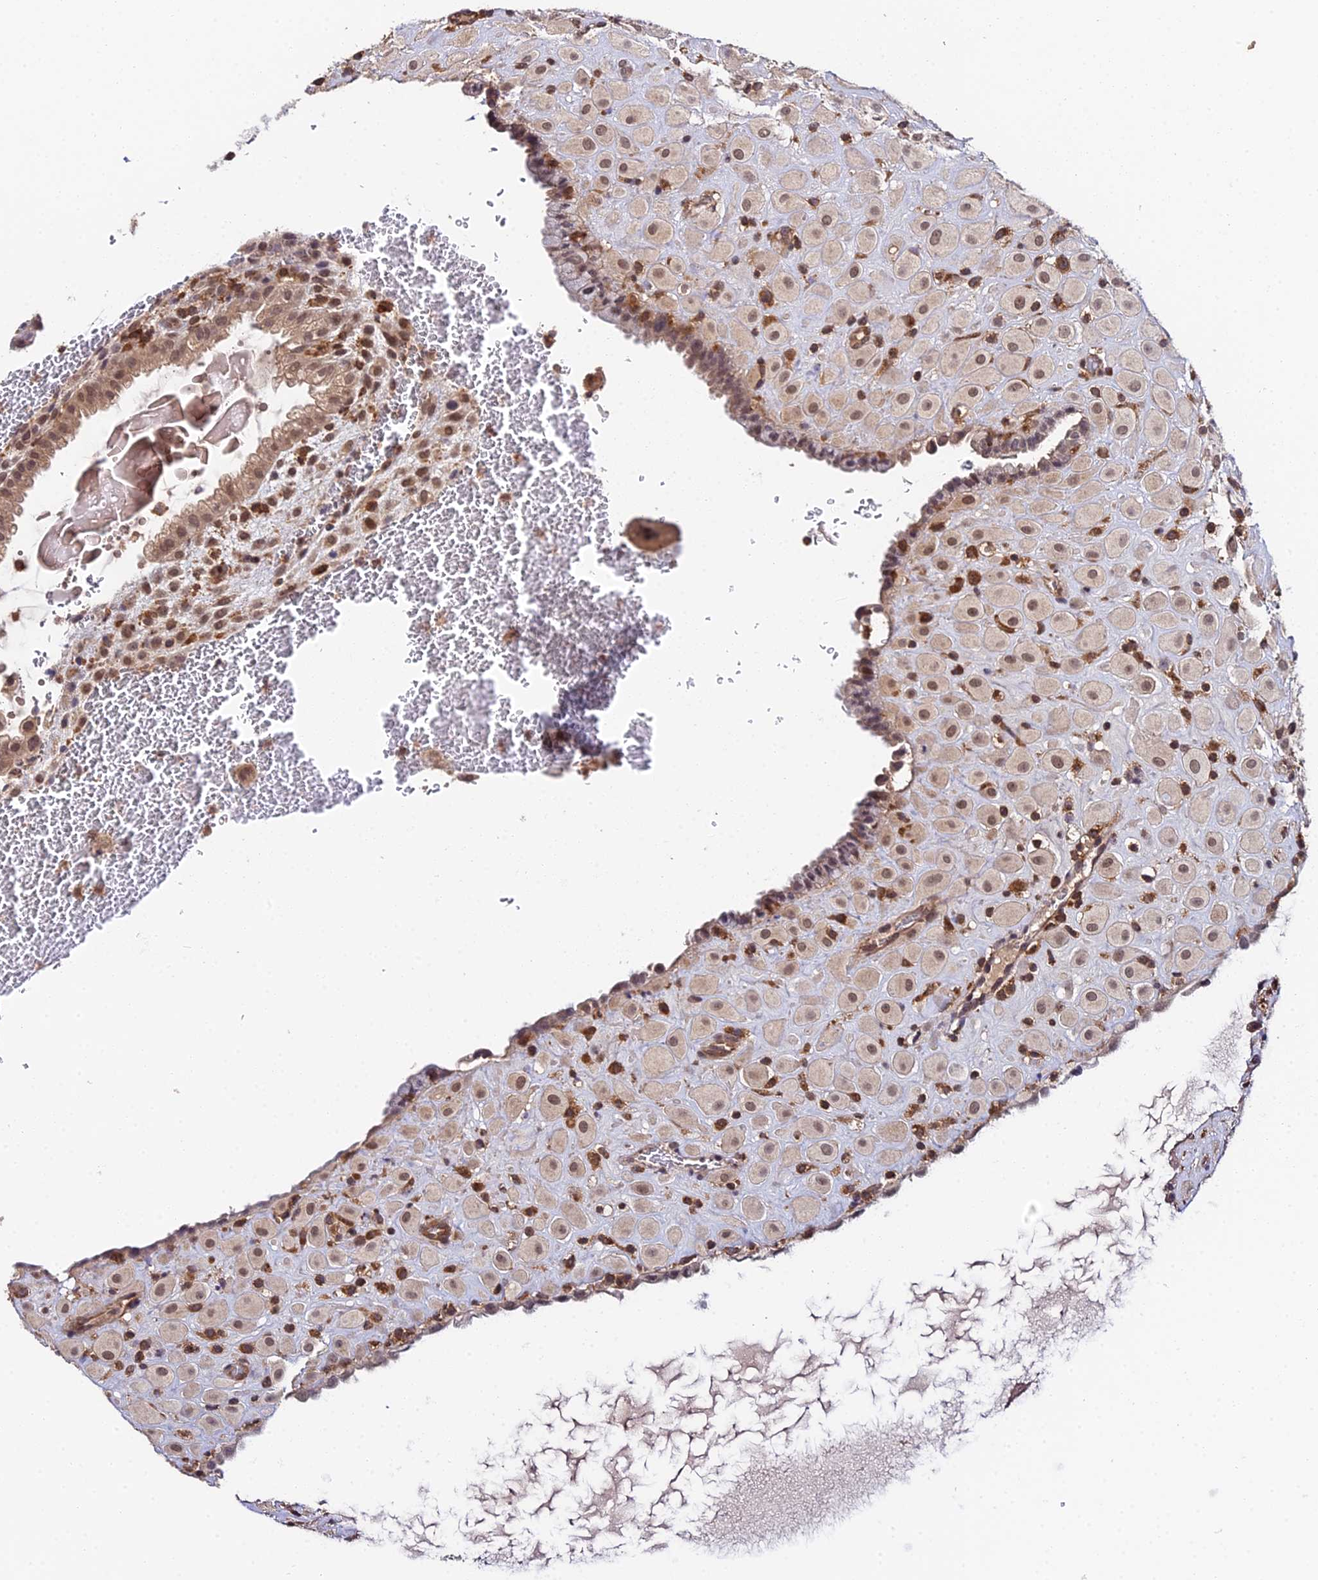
{"staining": {"intensity": "moderate", "quantity": ">75%", "location": "nuclear"}, "tissue": "placenta", "cell_type": "Decidual cells", "image_type": "normal", "snomed": [{"axis": "morphology", "description": "Normal tissue, NOS"}, {"axis": "topography", "description": "Placenta"}], "caption": "Placenta stained with DAB (3,3'-diaminobenzidine) IHC demonstrates medium levels of moderate nuclear positivity in about >75% of decidual cells.", "gene": "TPRX1", "patient": {"sex": "female", "age": 35}}